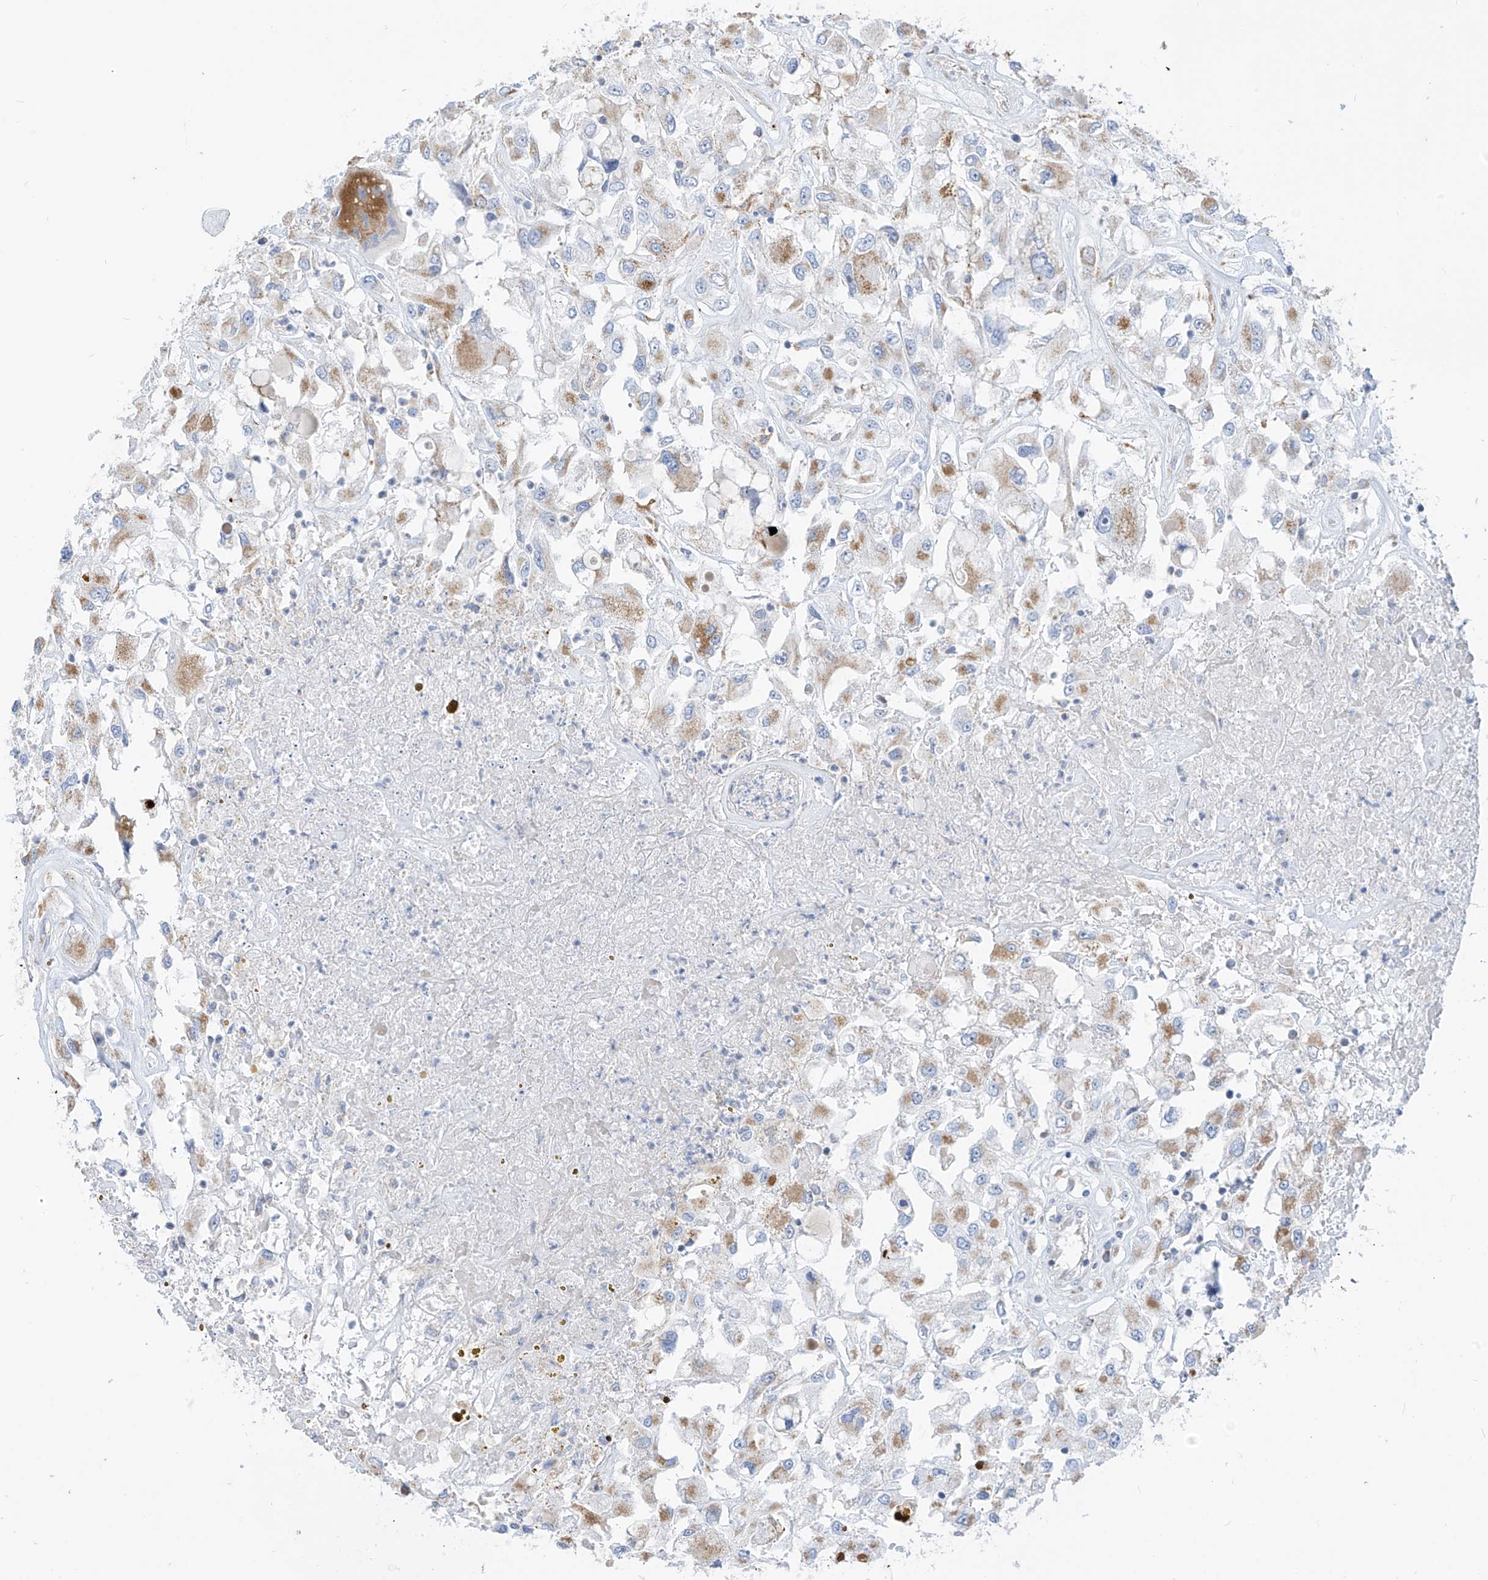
{"staining": {"intensity": "moderate", "quantity": "<25%", "location": "cytoplasmic/membranous"}, "tissue": "renal cancer", "cell_type": "Tumor cells", "image_type": "cancer", "snomed": [{"axis": "morphology", "description": "Adenocarcinoma, NOS"}, {"axis": "topography", "description": "Kidney"}], "caption": "Immunohistochemistry (IHC) of renal adenocarcinoma demonstrates low levels of moderate cytoplasmic/membranous positivity in about <25% of tumor cells.", "gene": "ZNF404", "patient": {"sex": "female", "age": 52}}